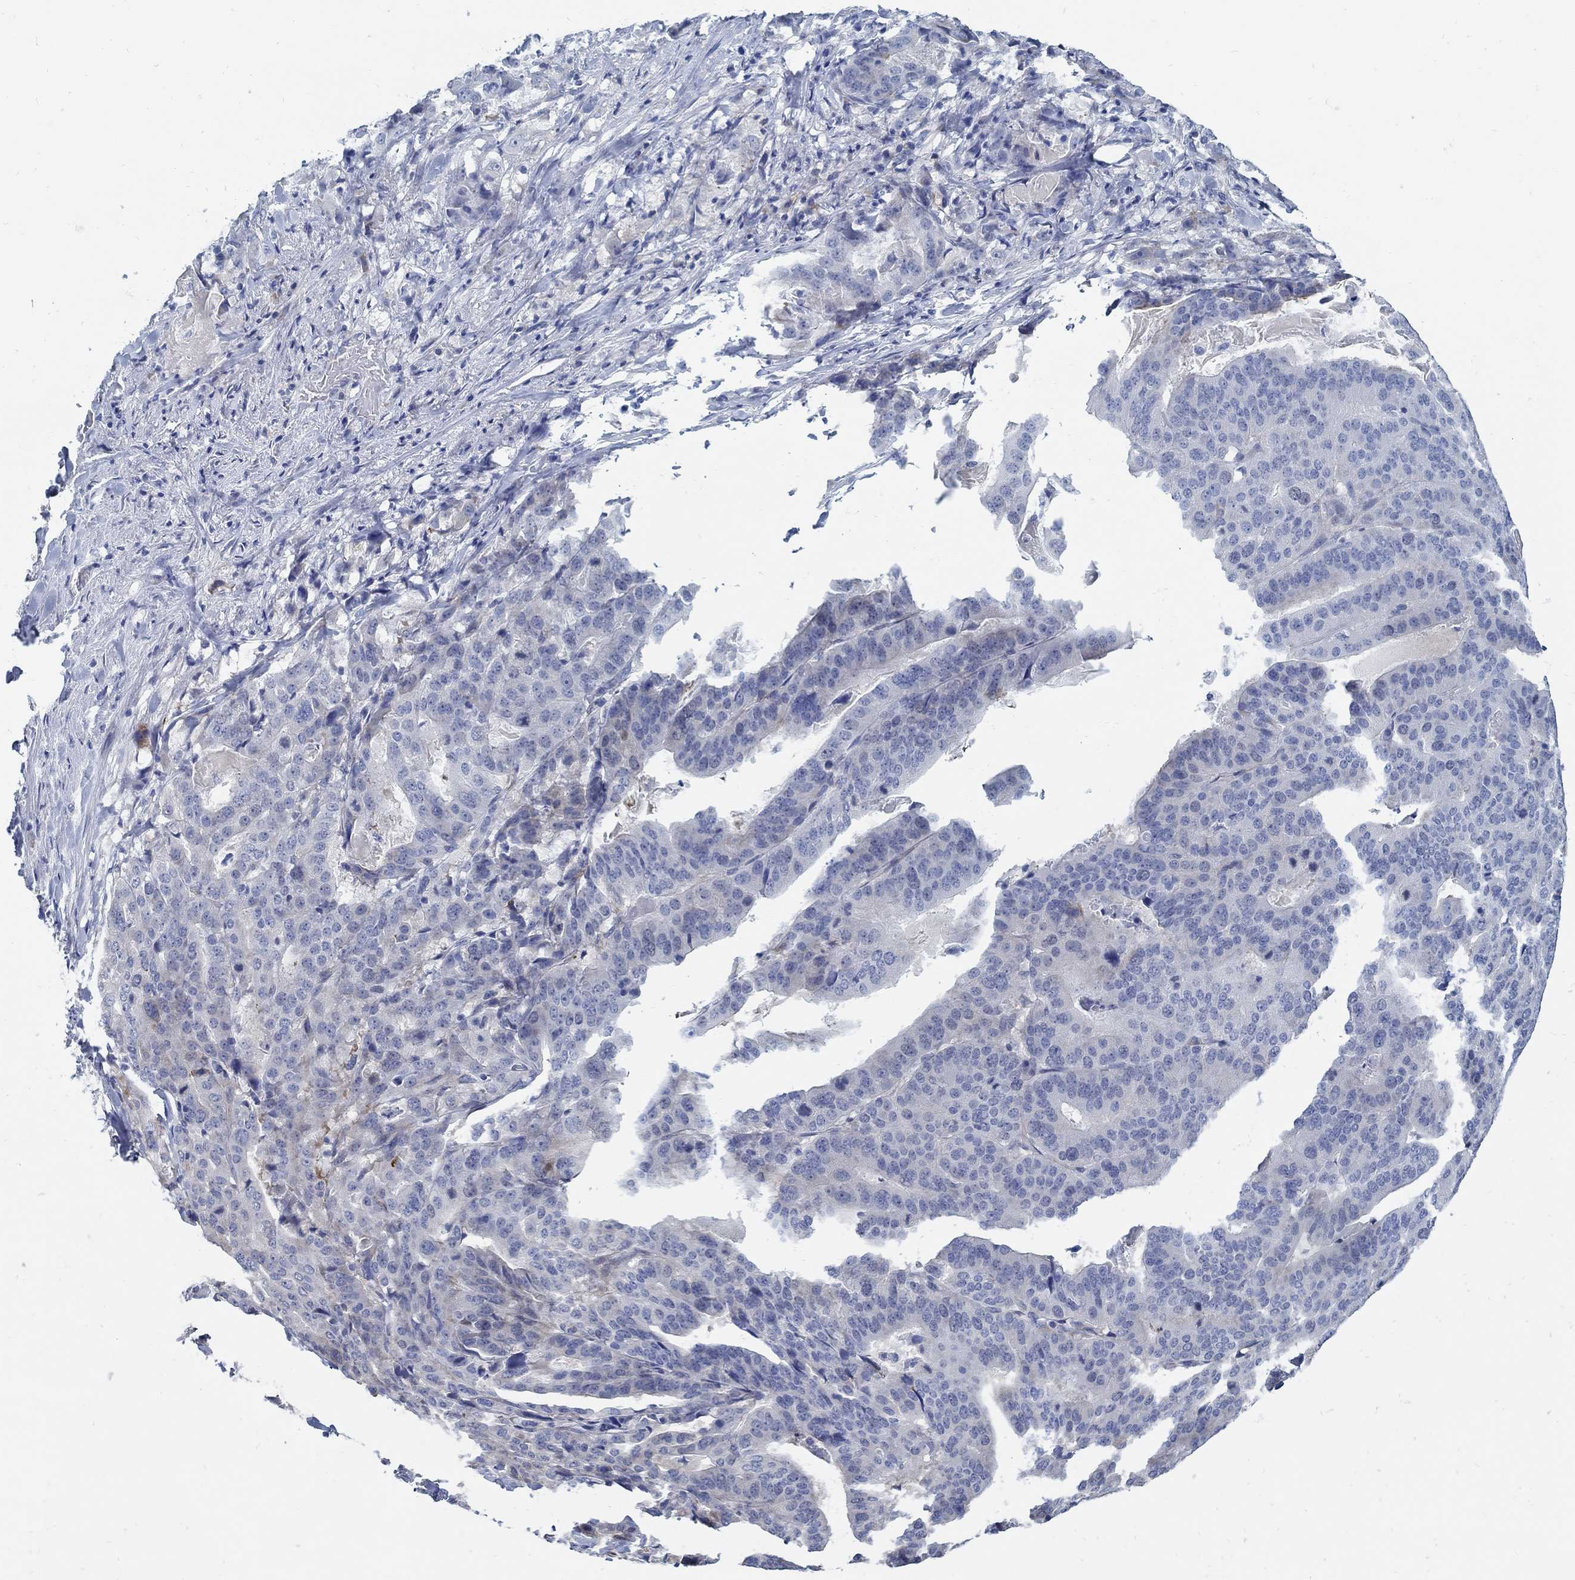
{"staining": {"intensity": "negative", "quantity": "none", "location": "none"}, "tissue": "stomach cancer", "cell_type": "Tumor cells", "image_type": "cancer", "snomed": [{"axis": "morphology", "description": "Adenocarcinoma, NOS"}, {"axis": "topography", "description": "Stomach"}], "caption": "Human stomach cancer stained for a protein using immunohistochemistry (IHC) exhibits no expression in tumor cells.", "gene": "C15orf39", "patient": {"sex": "male", "age": 48}}